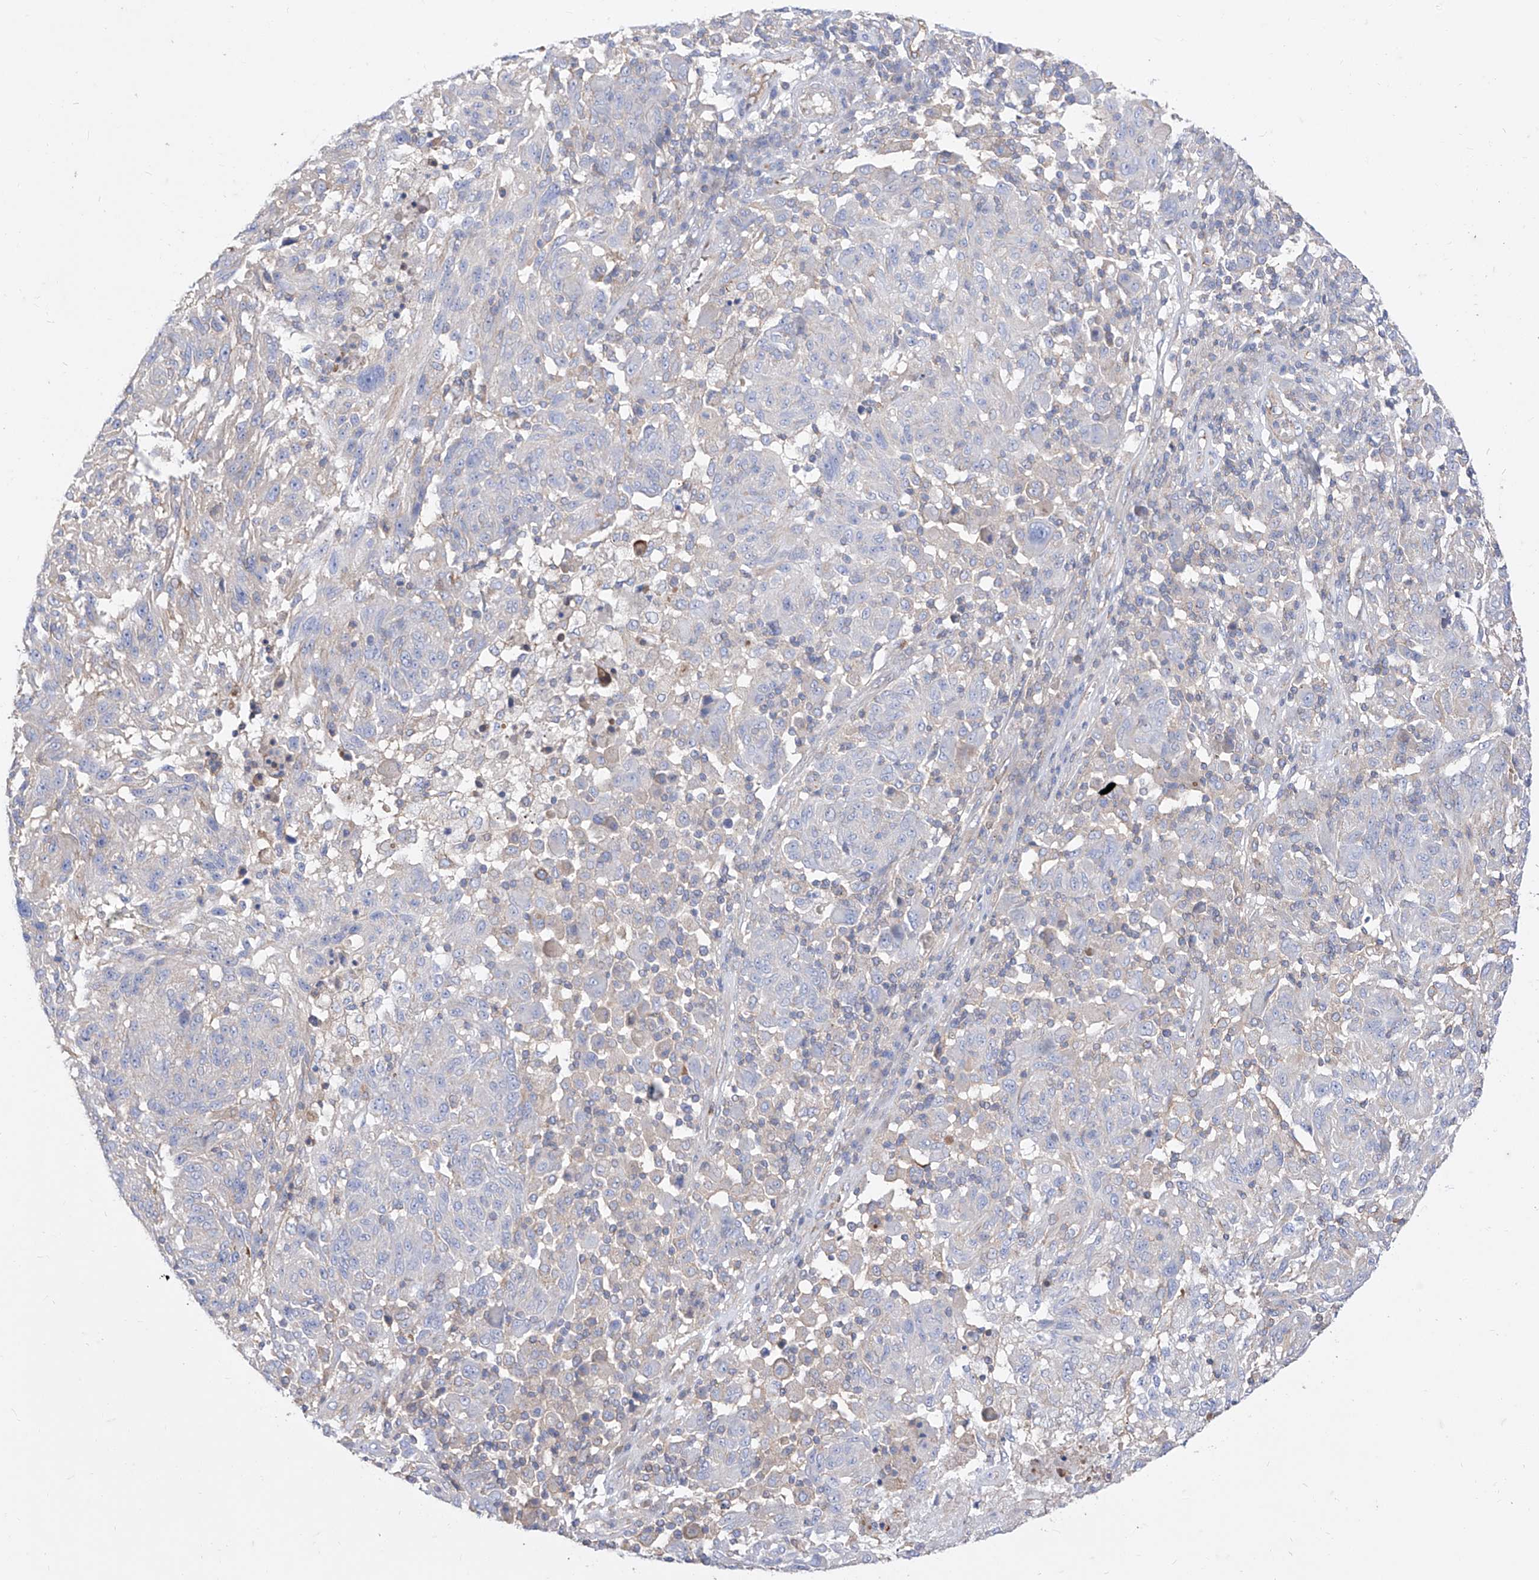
{"staining": {"intensity": "negative", "quantity": "none", "location": "none"}, "tissue": "melanoma", "cell_type": "Tumor cells", "image_type": "cancer", "snomed": [{"axis": "morphology", "description": "Malignant melanoma, NOS"}, {"axis": "topography", "description": "Skin"}], "caption": "Immunohistochemical staining of human melanoma exhibits no significant staining in tumor cells. (DAB (3,3'-diaminobenzidine) IHC with hematoxylin counter stain).", "gene": "C1orf74", "patient": {"sex": "male", "age": 53}}